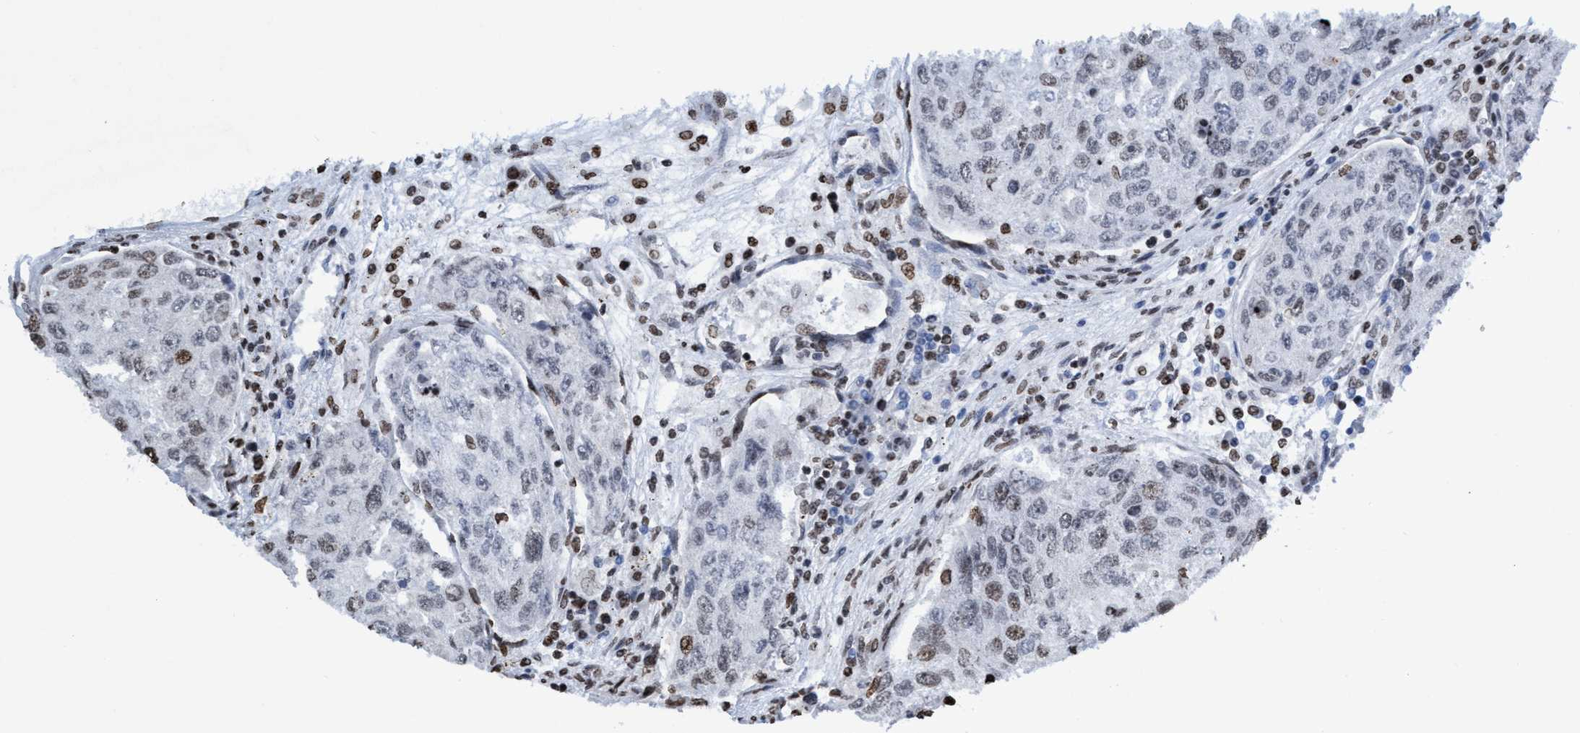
{"staining": {"intensity": "moderate", "quantity": "<25%", "location": "nuclear"}, "tissue": "urothelial cancer", "cell_type": "Tumor cells", "image_type": "cancer", "snomed": [{"axis": "morphology", "description": "Urothelial carcinoma, High grade"}, {"axis": "topography", "description": "Lymph node"}, {"axis": "topography", "description": "Urinary bladder"}], "caption": "Immunohistochemical staining of human urothelial carcinoma (high-grade) shows low levels of moderate nuclear expression in approximately <25% of tumor cells.", "gene": "CBX2", "patient": {"sex": "male", "age": 51}}